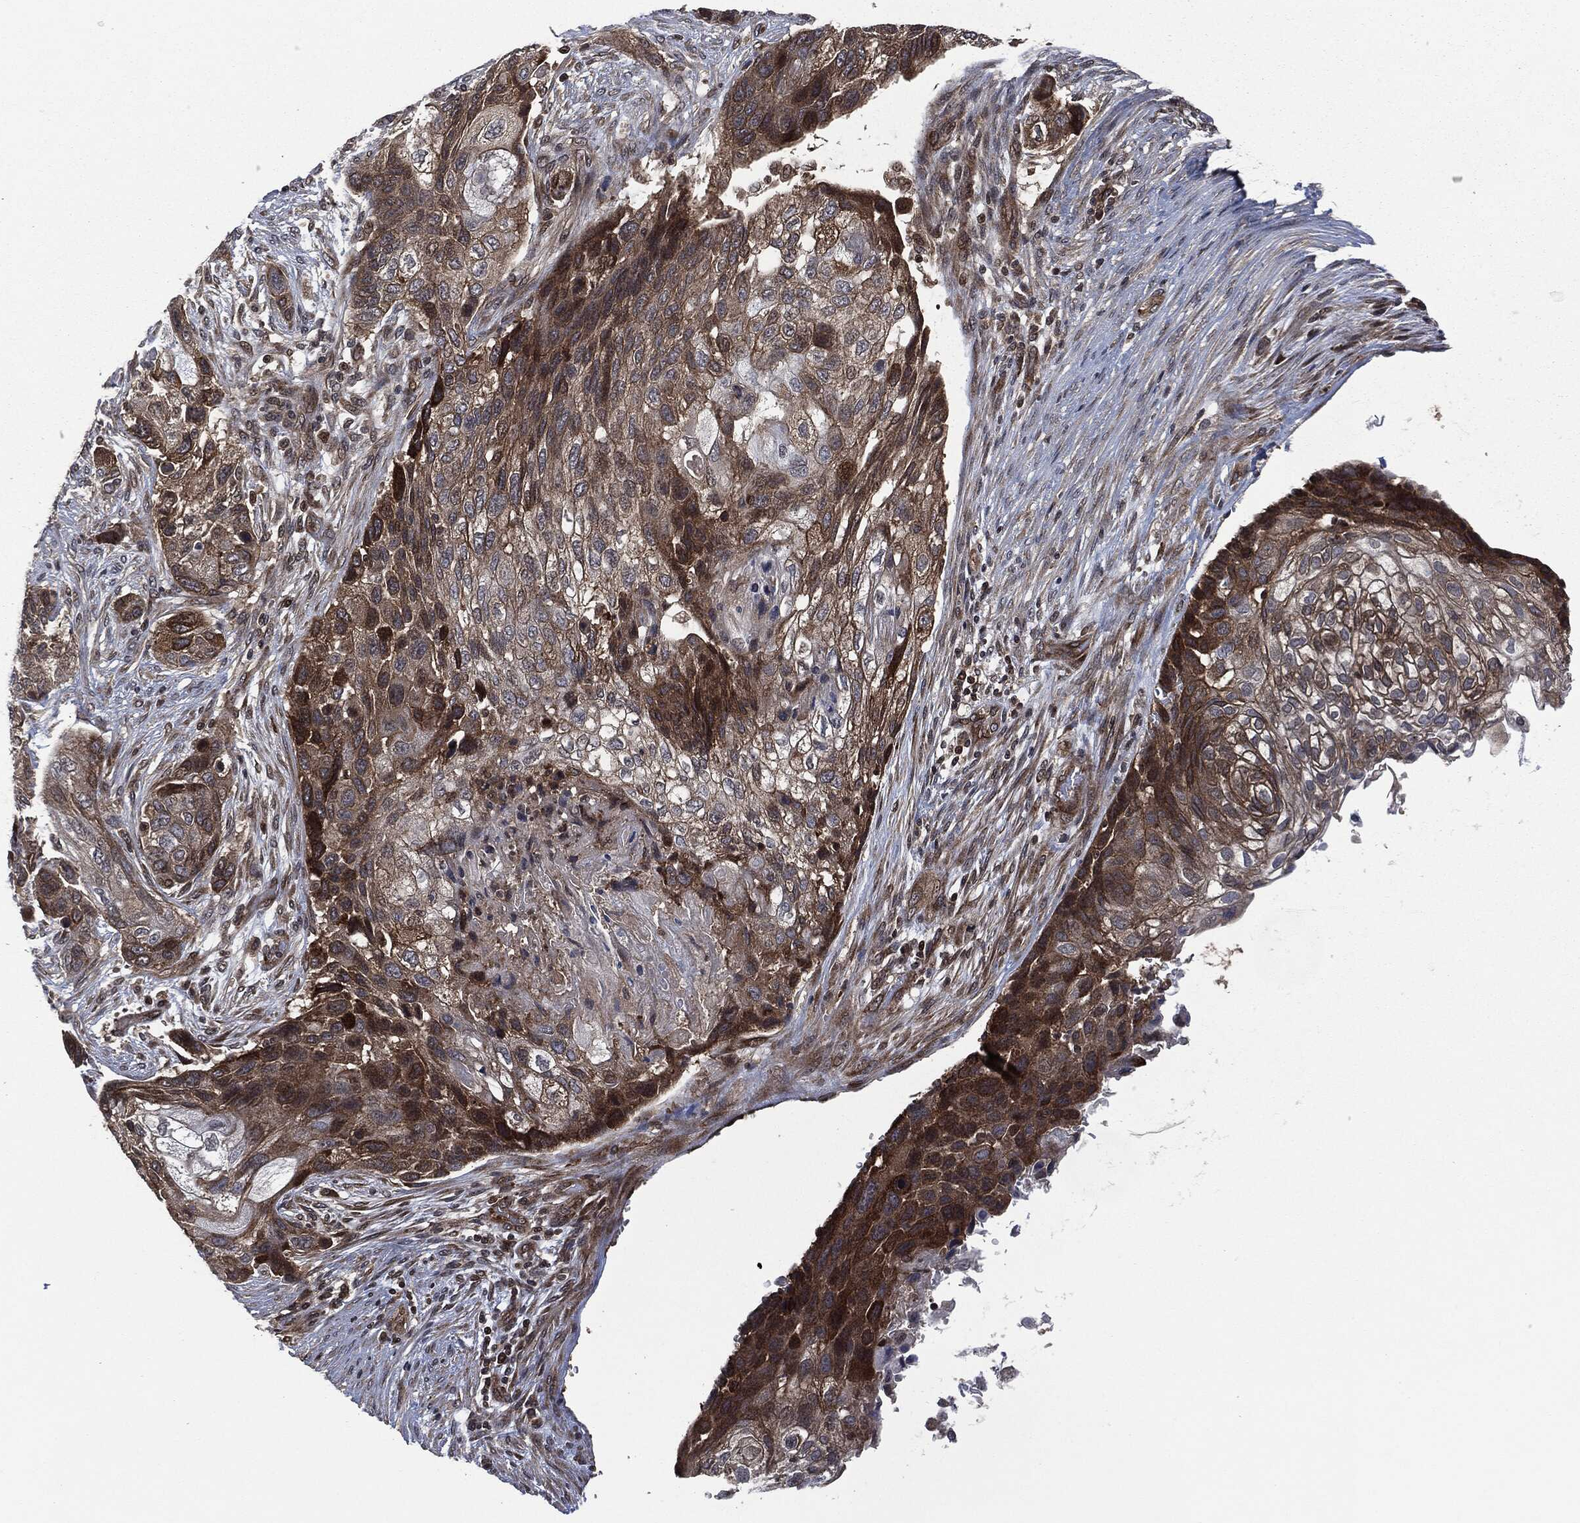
{"staining": {"intensity": "strong", "quantity": "<25%", "location": "cytoplasmic/membranous"}, "tissue": "lung cancer", "cell_type": "Tumor cells", "image_type": "cancer", "snomed": [{"axis": "morphology", "description": "Normal tissue, NOS"}, {"axis": "morphology", "description": "Squamous cell carcinoma, NOS"}, {"axis": "topography", "description": "Bronchus"}, {"axis": "topography", "description": "Lung"}], "caption": "Immunohistochemistry of human squamous cell carcinoma (lung) displays medium levels of strong cytoplasmic/membranous staining in approximately <25% of tumor cells.", "gene": "HRAS", "patient": {"sex": "male", "age": 69}}